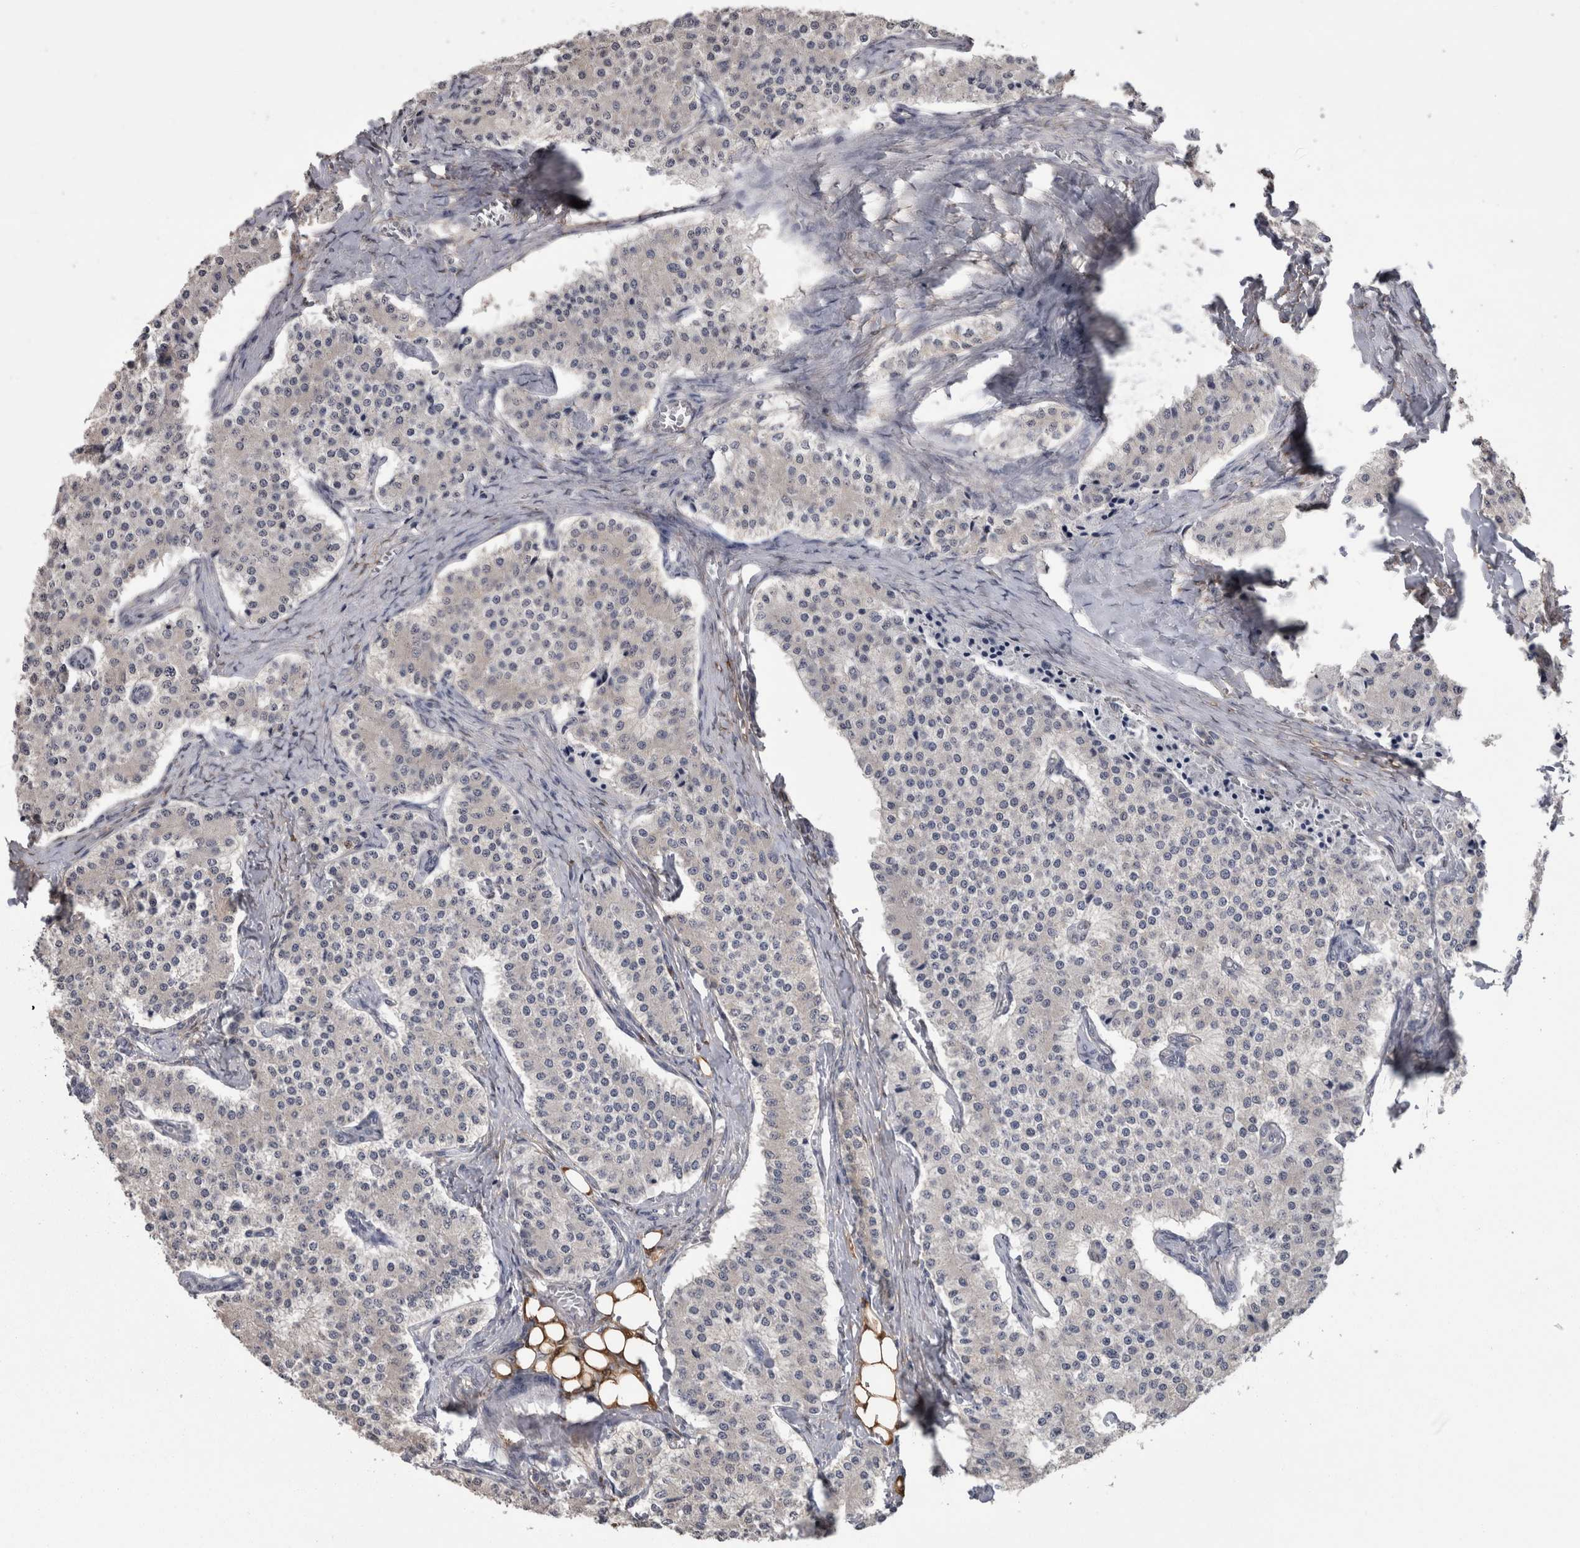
{"staining": {"intensity": "negative", "quantity": "none", "location": "none"}, "tissue": "carcinoid", "cell_type": "Tumor cells", "image_type": "cancer", "snomed": [{"axis": "morphology", "description": "Carcinoid, malignant, NOS"}, {"axis": "topography", "description": "Colon"}], "caption": "The micrograph exhibits no staining of tumor cells in carcinoid.", "gene": "DDX6", "patient": {"sex": "female", "age": 52}}